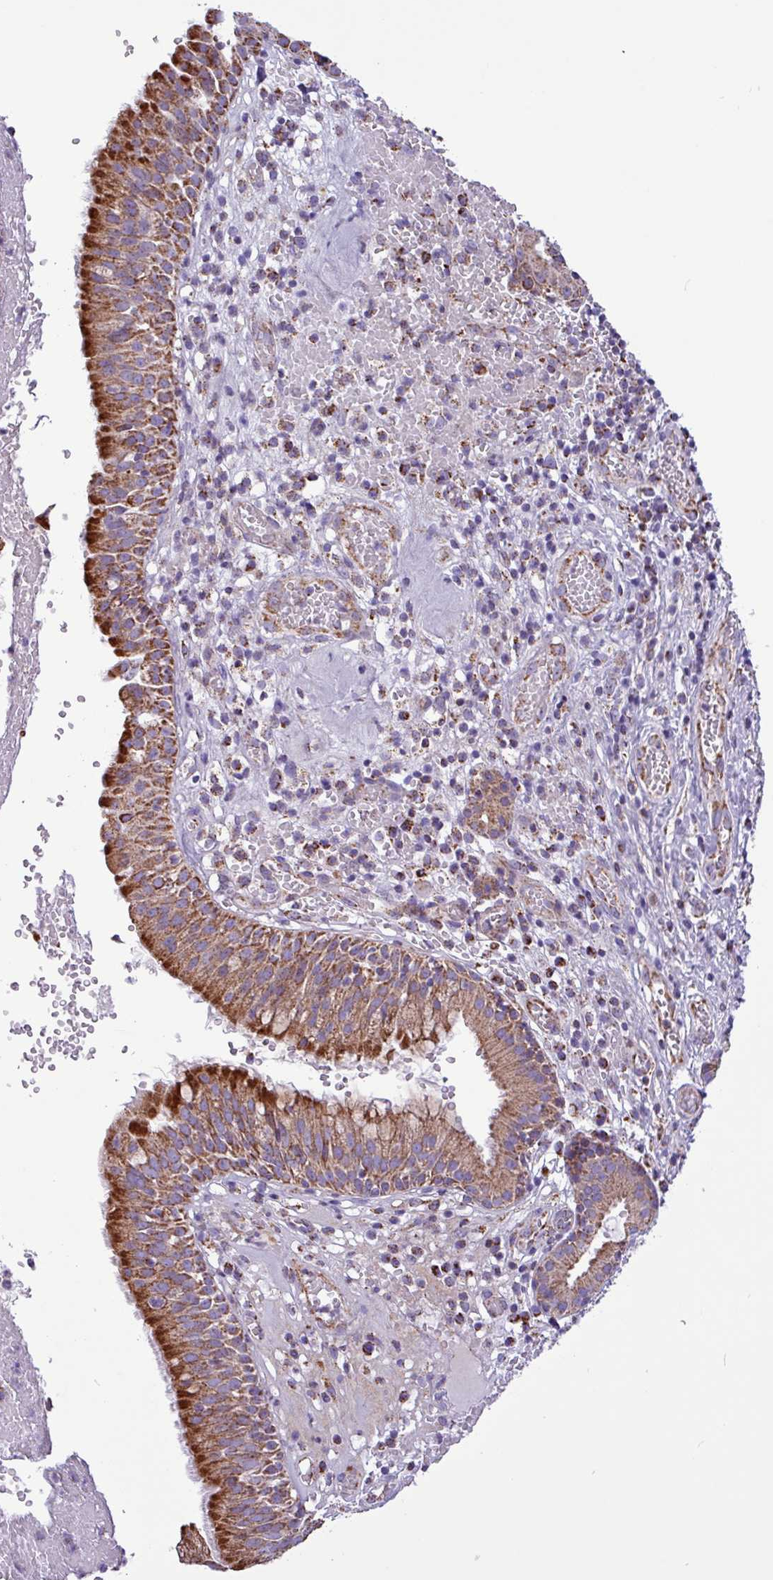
{"staining": {"intensity": "strong", "quantity": ">75%", "location": "cytoplasmic/membranous"}, "tissue": "nasopharynx", "cell_type": "Respiratory epithelial cells", "image_type": "normal", "snomed": [{"axis": "morphology", "description": "Normal tissue, NOS"}, {"axis": "topography", "description": "Nasopharynx"}], "caption": "Strong cytoplasmic/membranous positivity is seen in about >75% of respiratory epithelial cells in unremarkable nasopharynx.", "gene": "RTL3", "patient": {"sex": "male", "age": 65}}